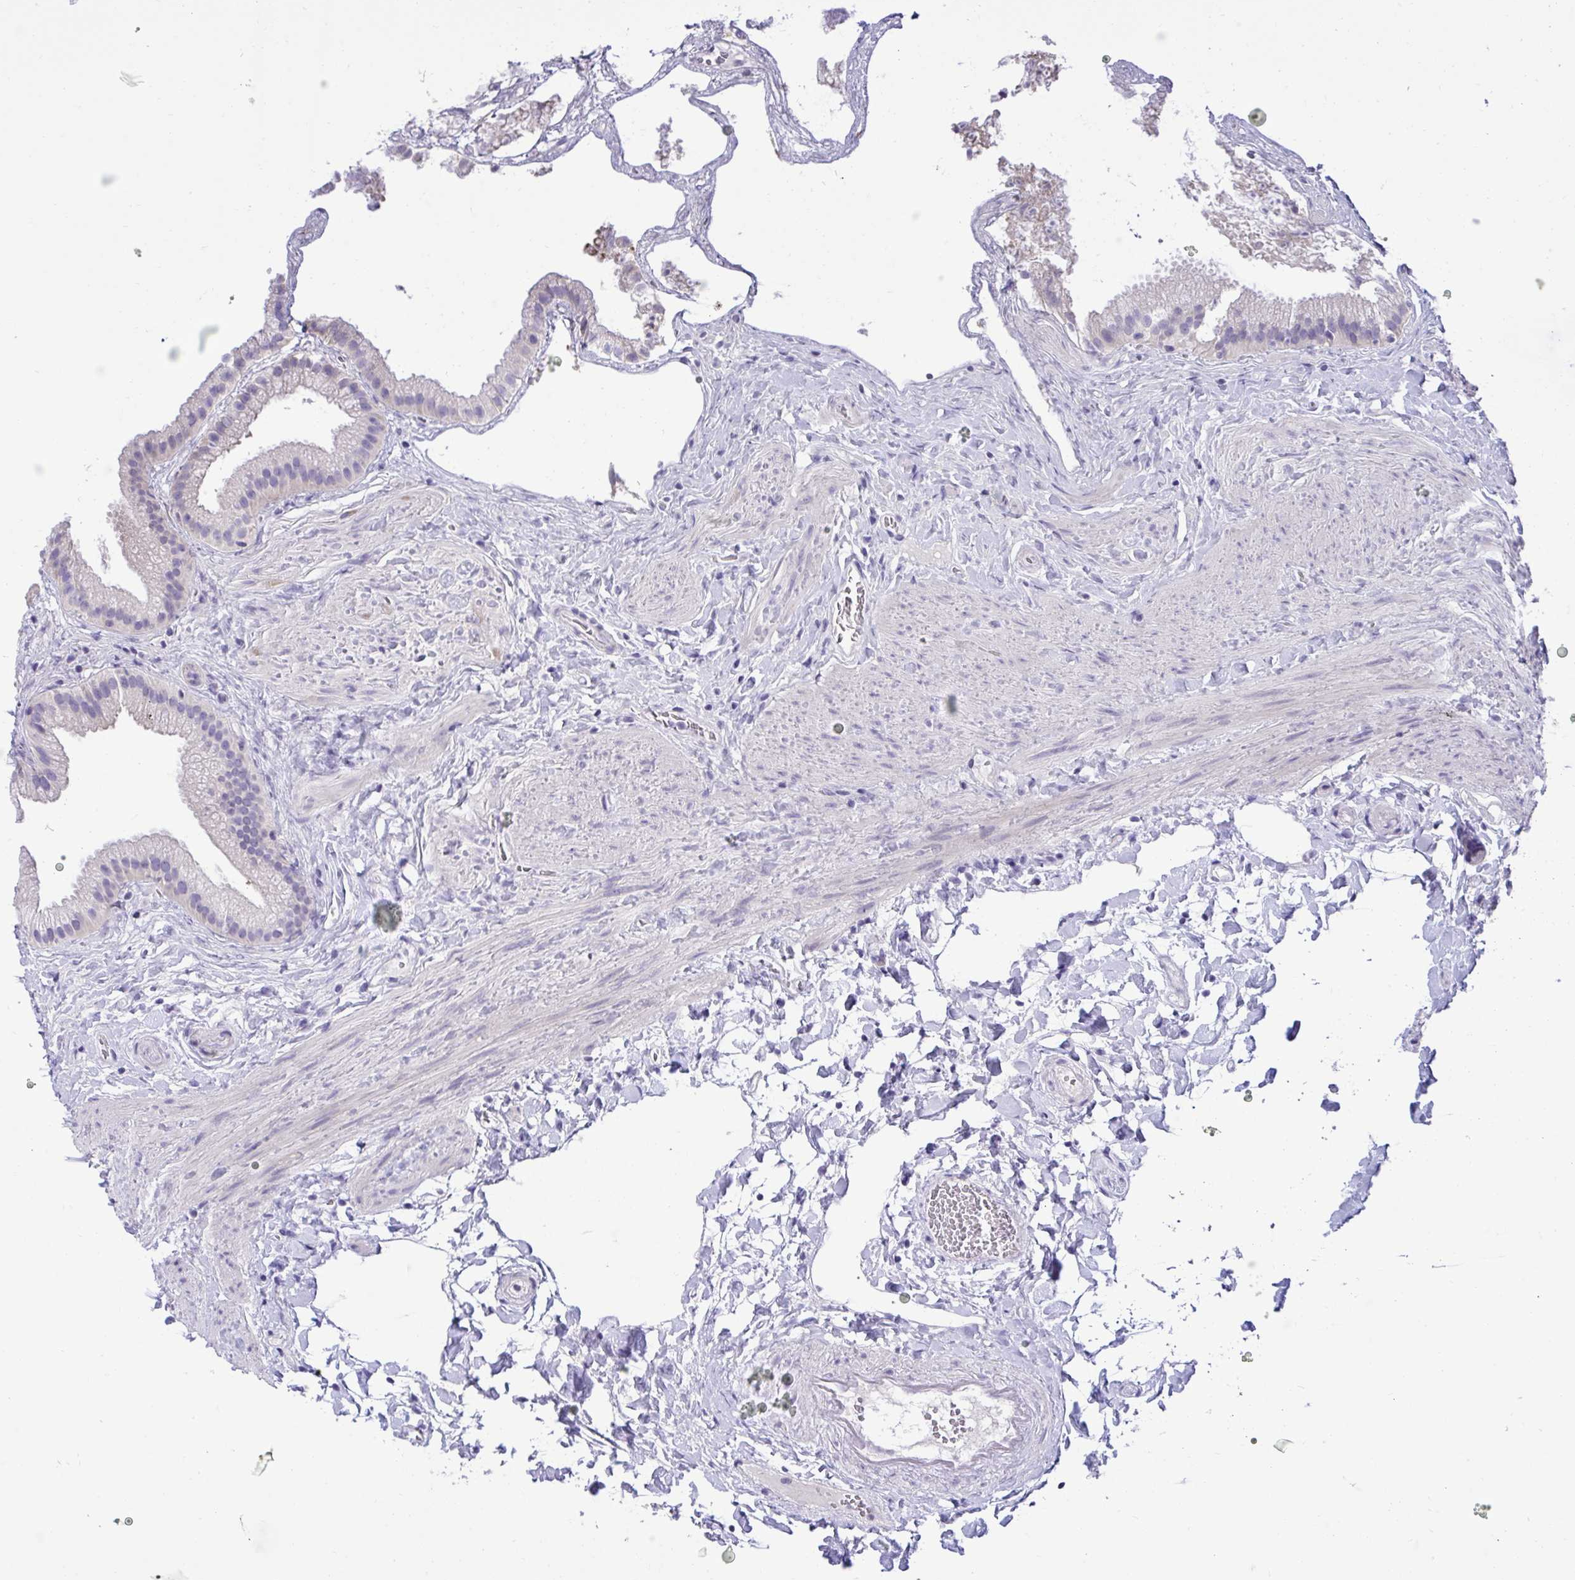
{"staining": {"intensity": "negative", "quantity": "none", "location": "none"}, "tissue": "gallbladder", "cell_type": "Glandular cells", "image_type": "normal", "snomed": [{"axis": "morphology", "description": "Normal tissue, NOS"}, {"axis": "topography", "description": "Gallbladder"}], "caption": "This is an immunohistochemistry (IHC) image of unremarkable gallbladder. There is no expression in glandular cells.", "gene": "TMCO5A", "patient": {"sex": "female", "age": 63}}